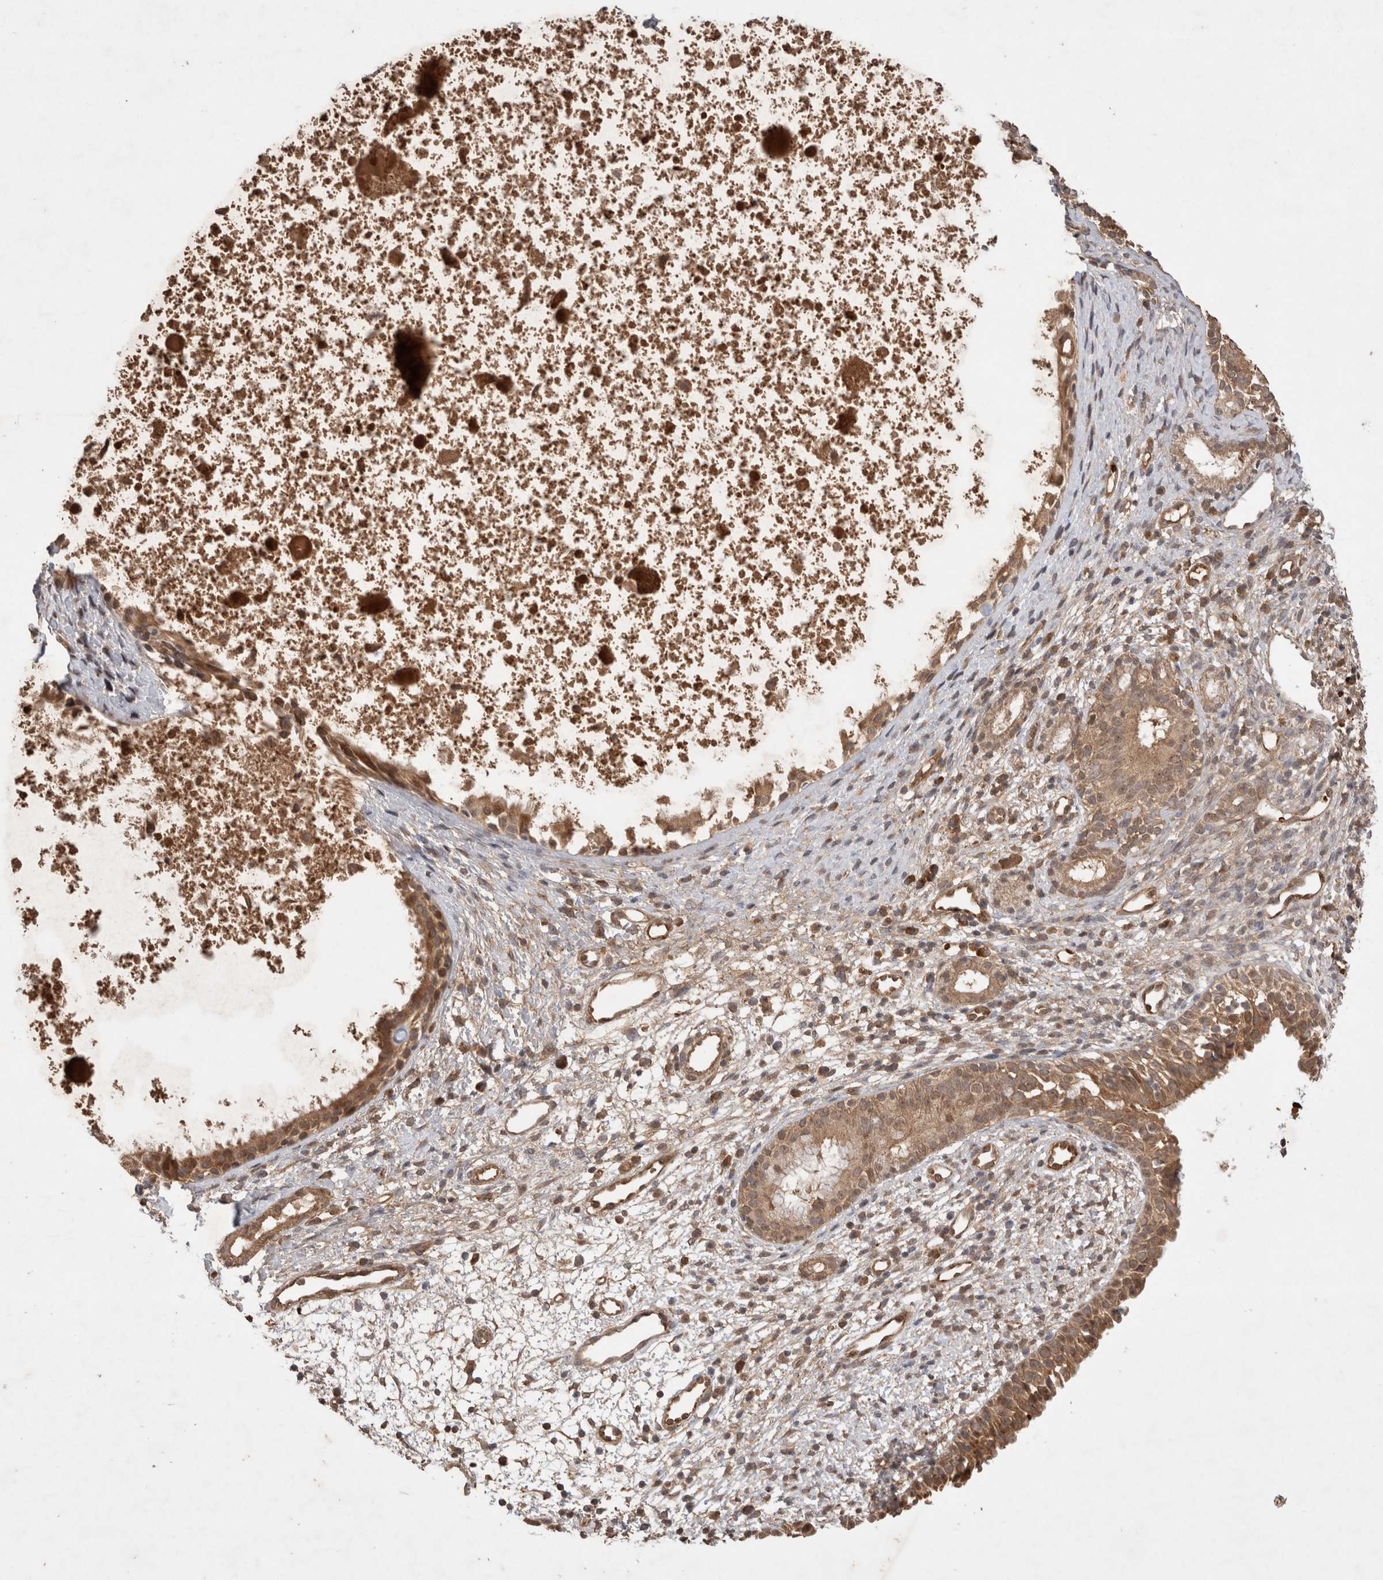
{"staining": {"intensity": "strong", "quantity": ">75%", "location": "cytoplasmic/membranous"}, "tissue": "nasopharynx", "cell_type": "Respiratory epithelial cells", "image_type": "normal", "snomed": [{"axis": "morphology", "description": "Normal tissue, NOS"}, {"axis": "topography", "description": "Nasopharynx"}], "caption": "This photomicrograph shows immunohistochemistry (IHC) staining of benign nasopharynx, with high strong cytoplasmic/membranous positivity in approximately >75% of respiratory epithelial cells.", "gene": "FAM221A", "patient": {"sex": "male", "age": 22}}